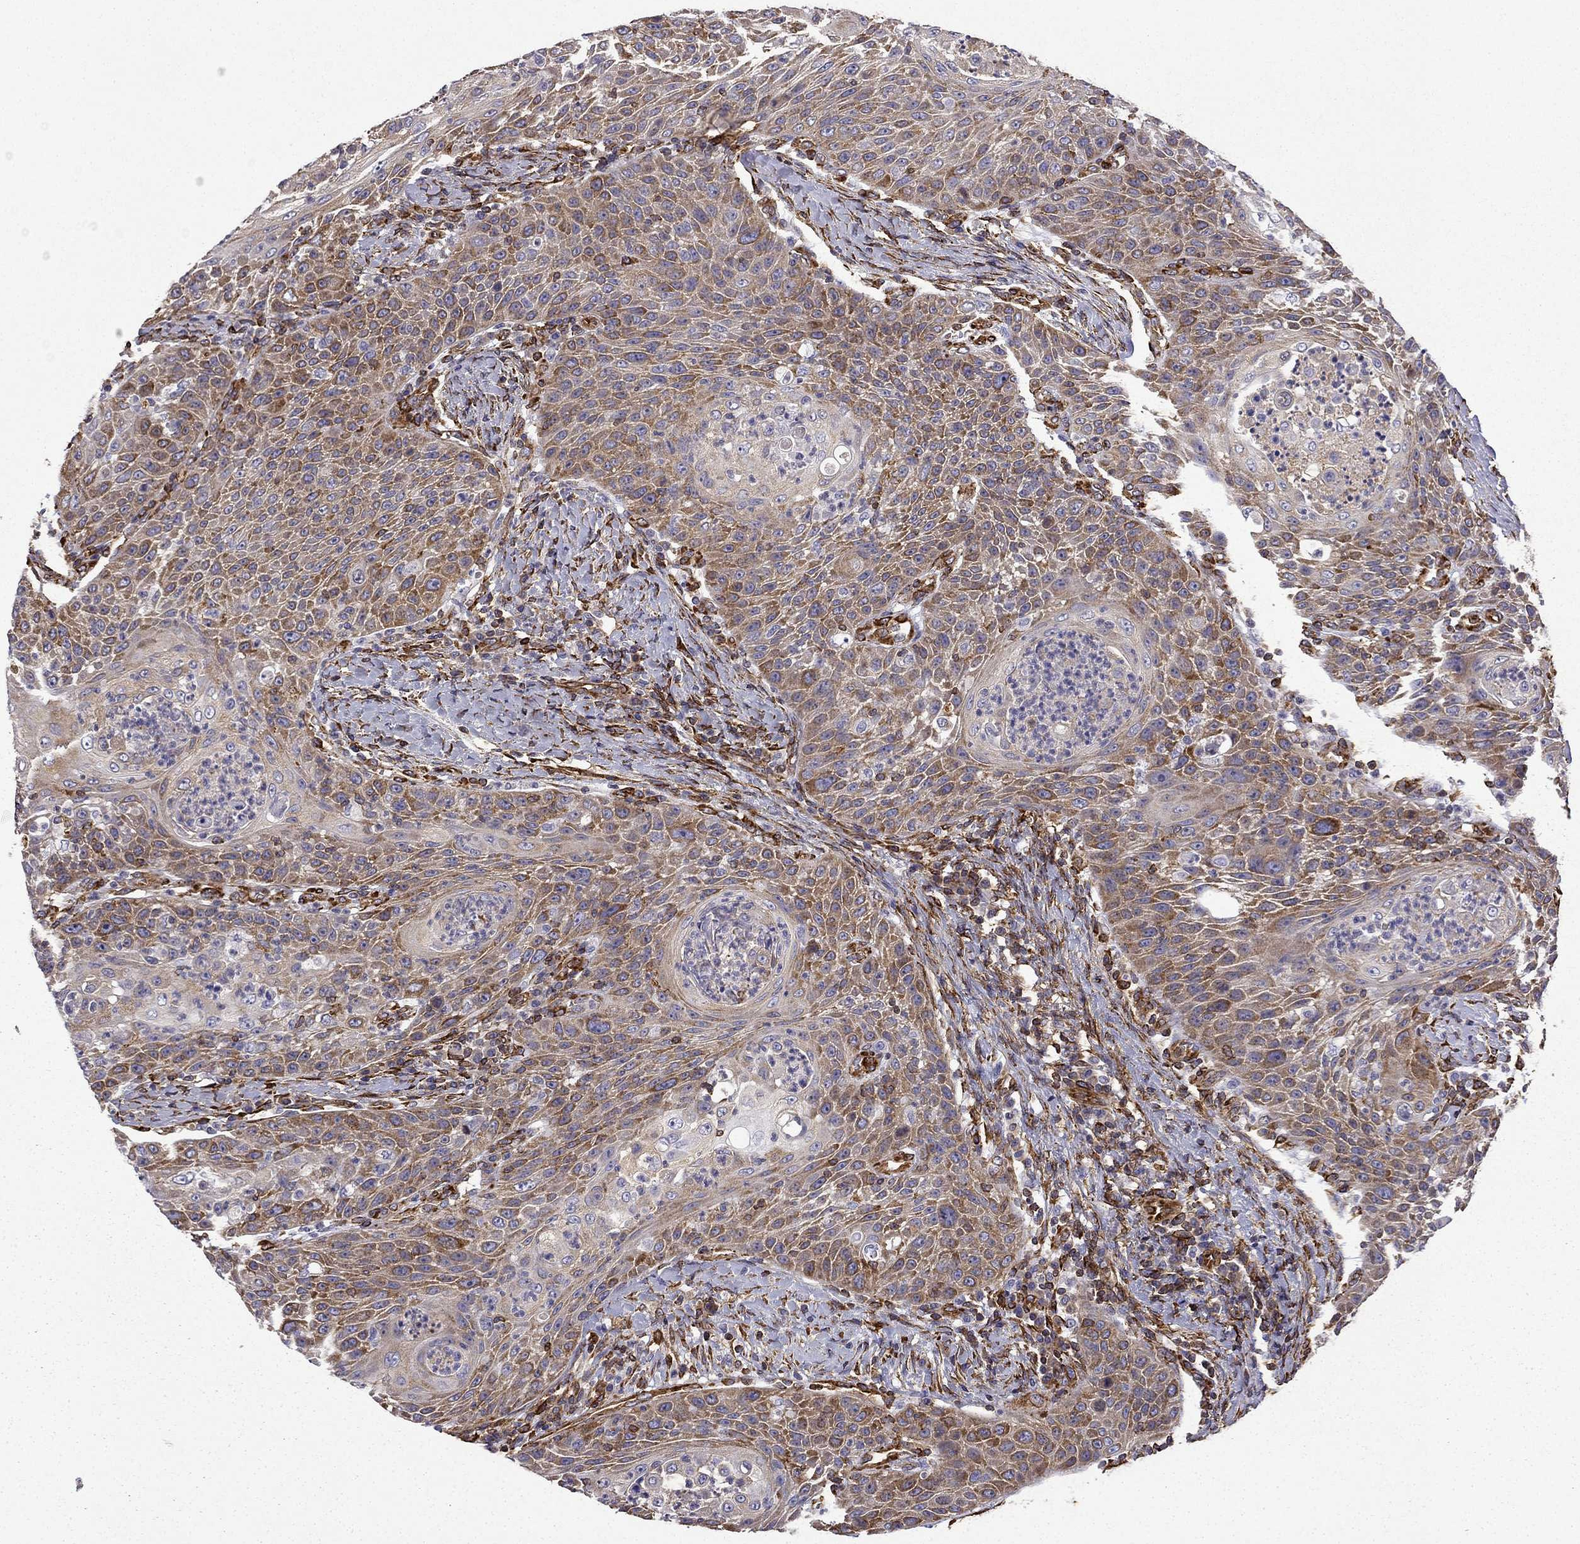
{"staining": {"intensity": "strong", "quantity": ">75%", "location": "cytoplasmic/membranous"}, "tissue": "head and neck cancer", "cell_type": "Tumor cells", "image_type": "cancer", "snomed": [{"axis": "morphology", "description": "Squamous cell carcinoma, NOS"}, {"axis": "topography", "description": "Head-Neck"}], "caption": "Head and neck cancer (squamous cell carcinoma) stained with a brown dye displays strong cytoplasmic/membranous positive staining in about >75% of tumor cells.", "gene": "MAP4", "patient": {"sex": "male", "age": 69}}